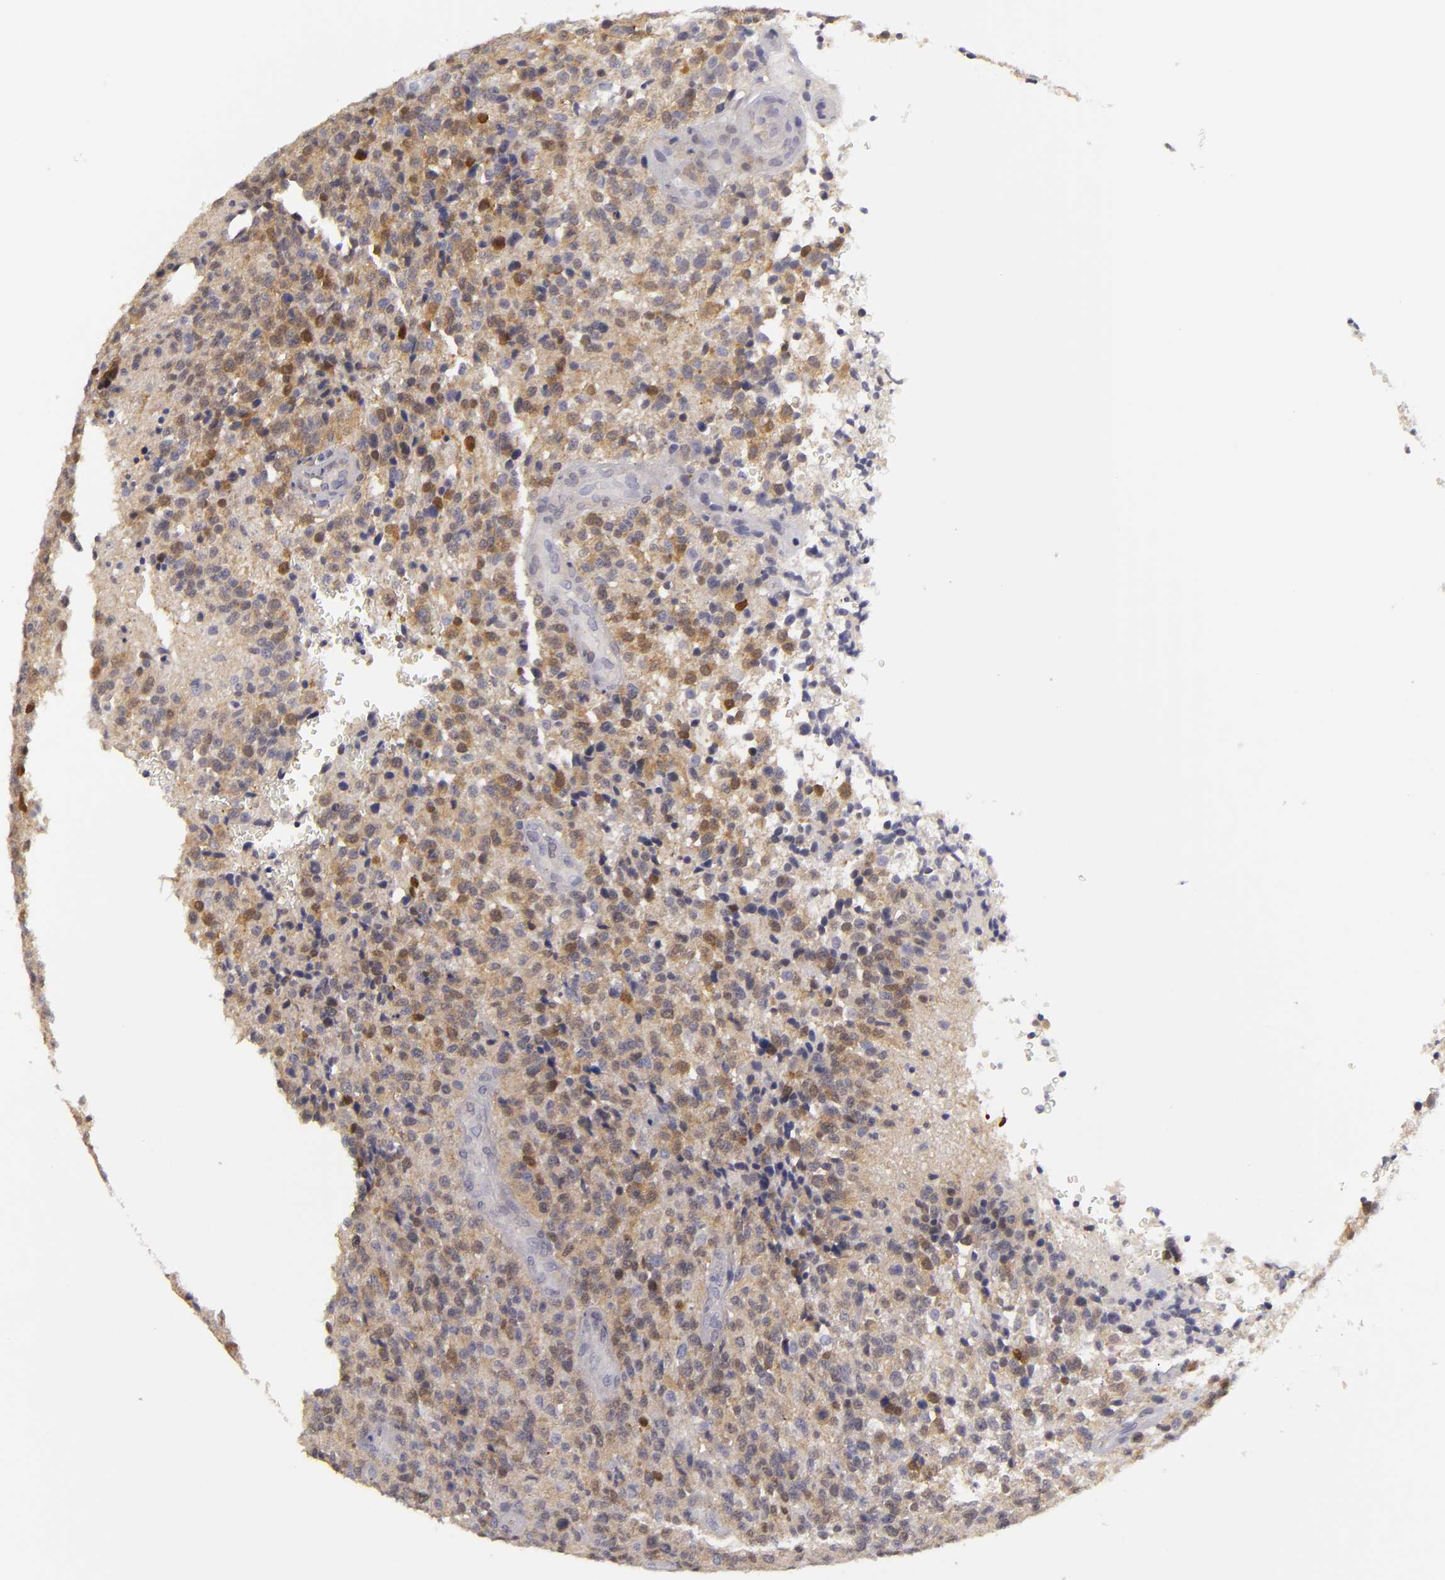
{"staining": {"intensity": "moderate", "quantity": "25%-75%", "location": "nuclear"}, "tissue": "glioma", "cell_type": "Tumor cells", "image_type": "cancer", "snomed": [{"axis": "morphology", "description": "Glioma, malignant, High grade"}, {"axis": "topography", "description": "Brain"}], "caption": "About 25%-75% of tumor cells in glioma display moderate nuclear protein positivity as visualized by brown immunohistochemical staining.", "gene": "EFS", "patient": {"sex": "male", "age": 36}}